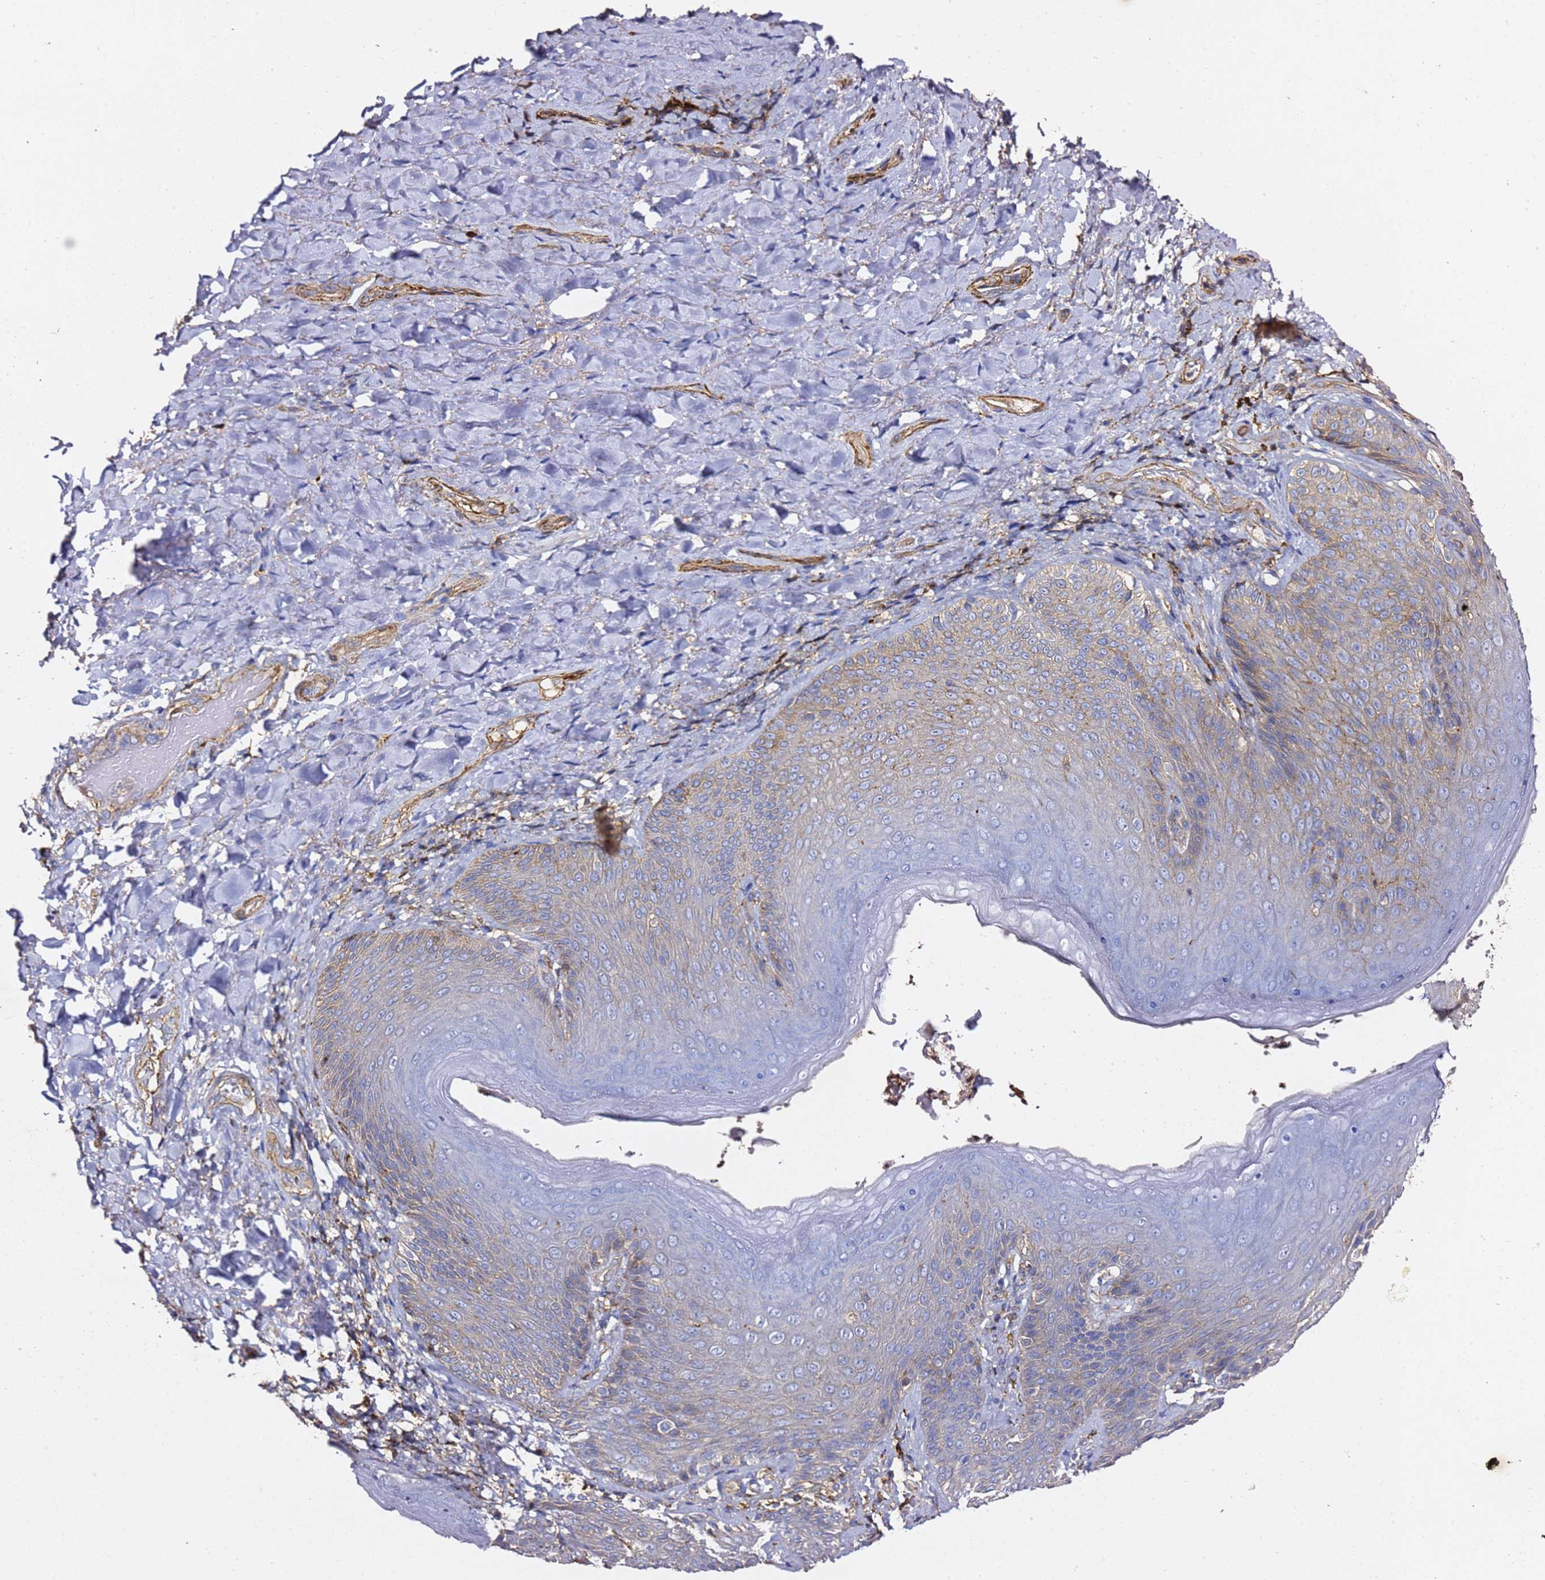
{"staining": {"intensity": "weak", "quantity": "<25%", "location": "cytoplasmic/membranous"}, "tissue": "skin", "cell_type": "Epidermal cells", "image_type": "normal", "snomed": [{"axis": "morphology", "description": "Normal tissue, NOS"}, {"axis": "topography", "description": "Anal"}], "caption": "Unremarkable skin was stained to show a protein in brown. There is no significant expression in epidermal cells.", "gene": "ZFP36L2", "patient": {"sex": "female", "age": 89}}